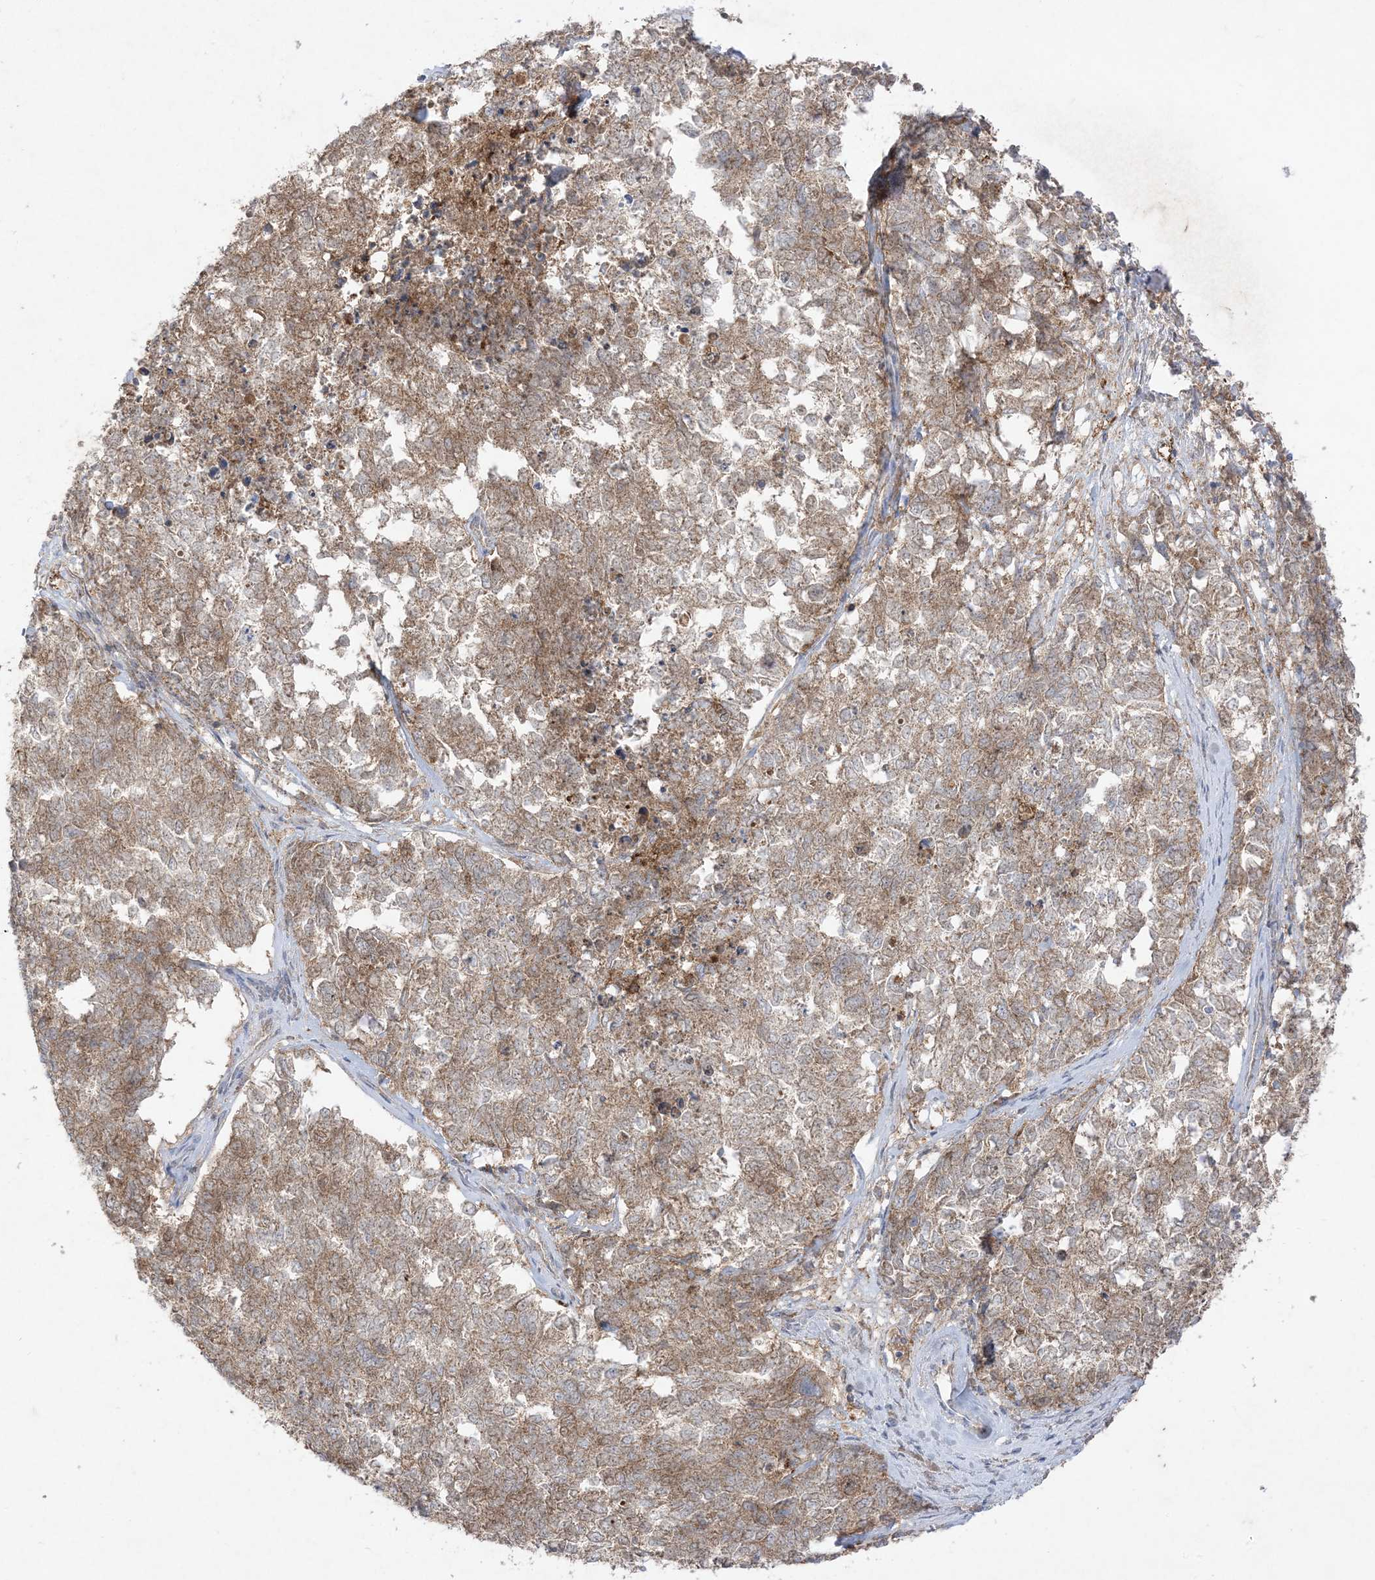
{"staining": {"intensity": "moderate", "quantity": ">75%", "location": "cytoplasmic/membranous"}, "tissue": "cervical cancer", "cell_type": "Tumor cells", "image_type": "cancer", "snomed": [{"axis": "morphology", "description": "Squamous cell carcinoma, NOS"}, {"axis": "topography", "description": "Cervix"}], "caption": "Protein expression analysis of human squamous cell carcinoma (cervical) reveals moderate cytoplasmic/membranous expression in about >75% of tumor cells. The staining was performed using DAB to visualize the protein expression in brown, while the nuclei were stained in blue with hematoxylin (Magnification: 20x).", "gene": "UBE2C", "patient": {"sex": "female", "age": 63}}